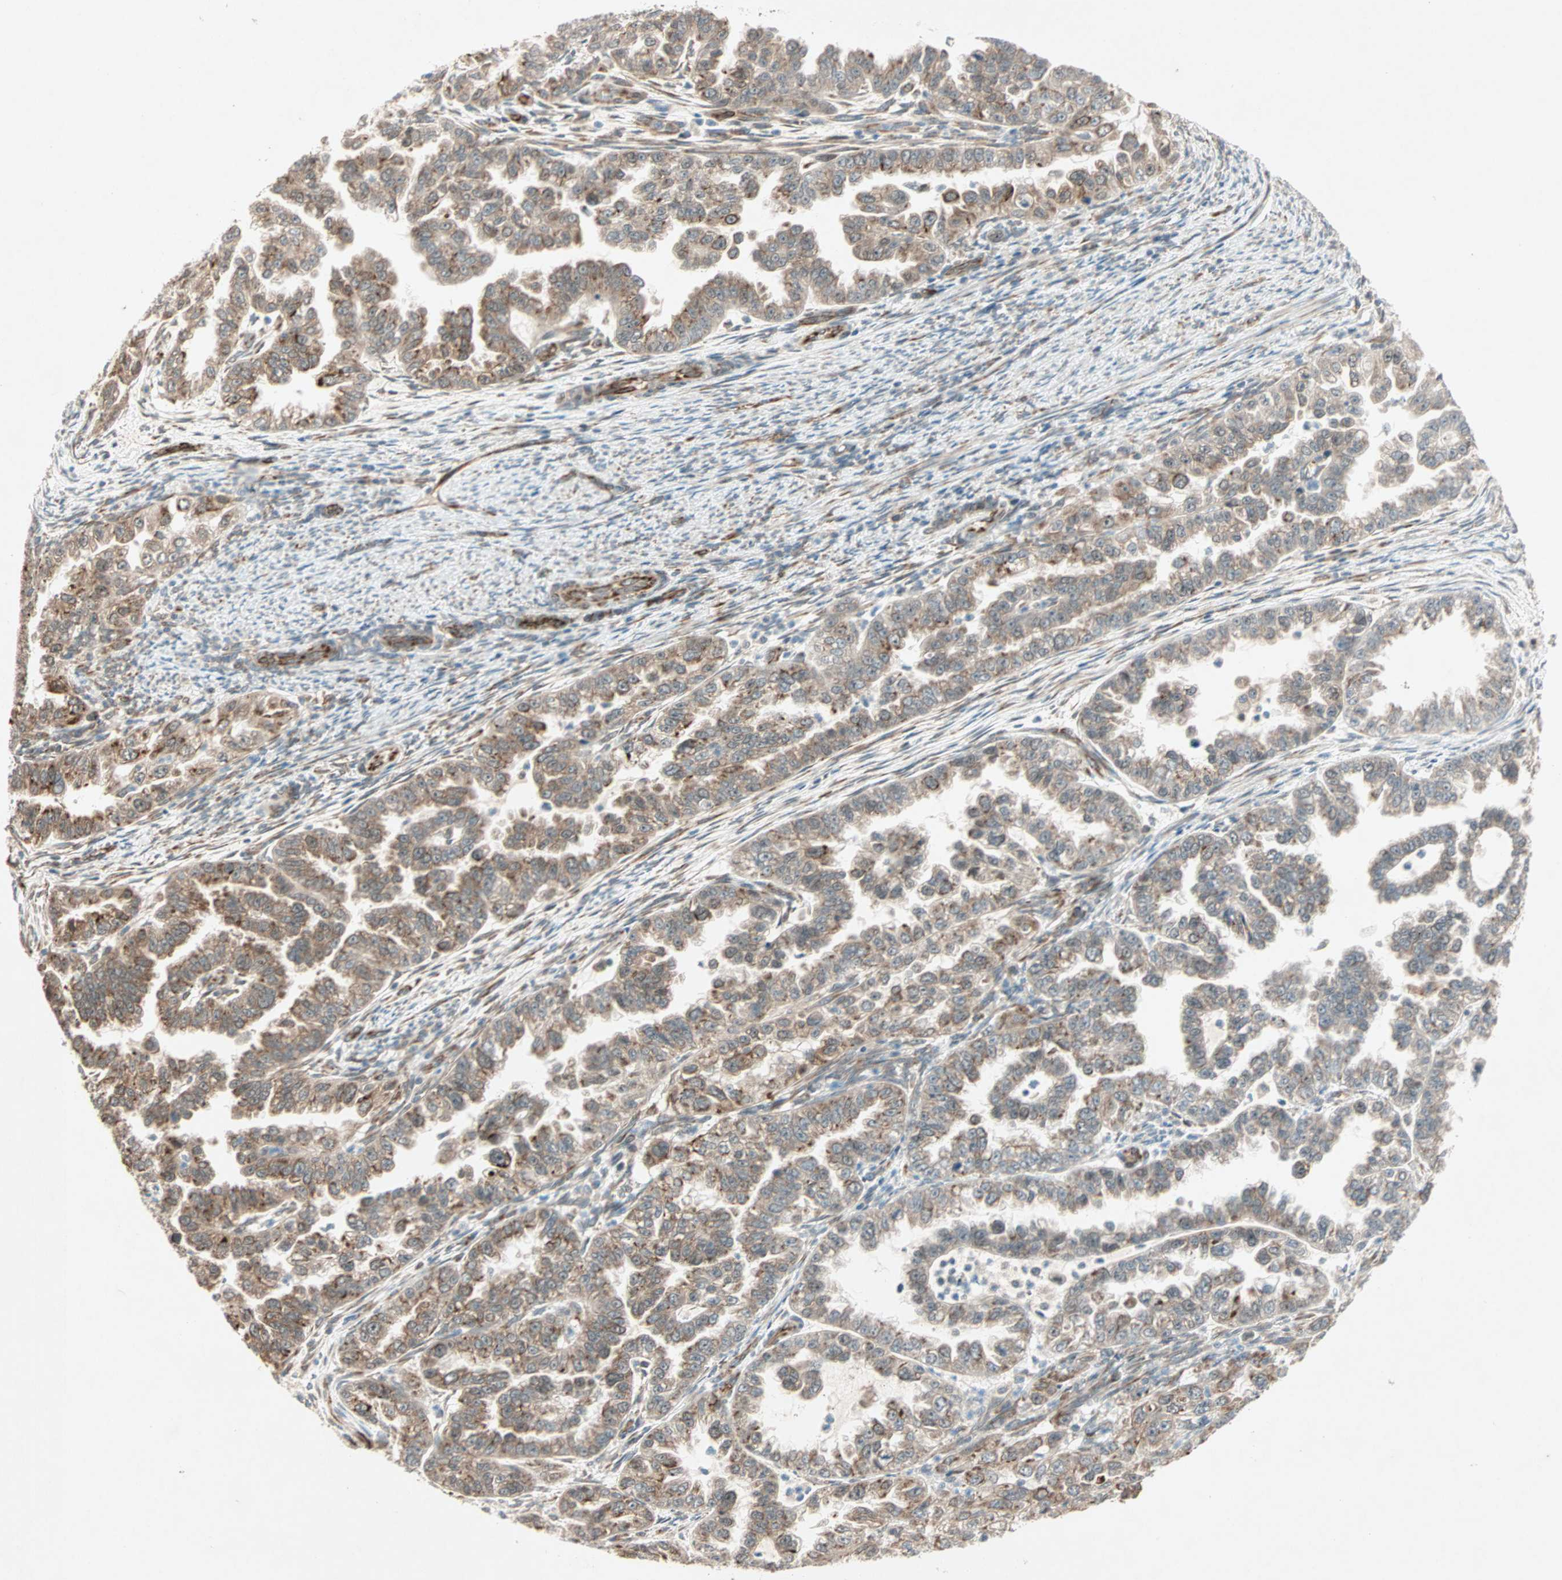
{"staining": {"intensity": "strong", "quantity": ">75%", "location": "cytoplasmic/membranous,nuclear"}, "tissue": "endometrial cancer", "cell_type": "Tumor cells", "image_type": "cancer", "snomed": [{"axis": "morphology", "description": "Adenocarcinoma, NOS"}, {"axis": "topography", "description": "Endometrium"}], "caption": "IHC (DAB (3,3'-diaminobenzidine)) staining of adenocarcinoma (endometrial) shows strong cytoplasmic/membranous and nuclear protein staining in about >75% of tumor cells. (DAB IHC, brown staining for protein, blue staining for nuclei).", "gene": "ZNF37A", "patient": {"sex": "female", "age": 85}}